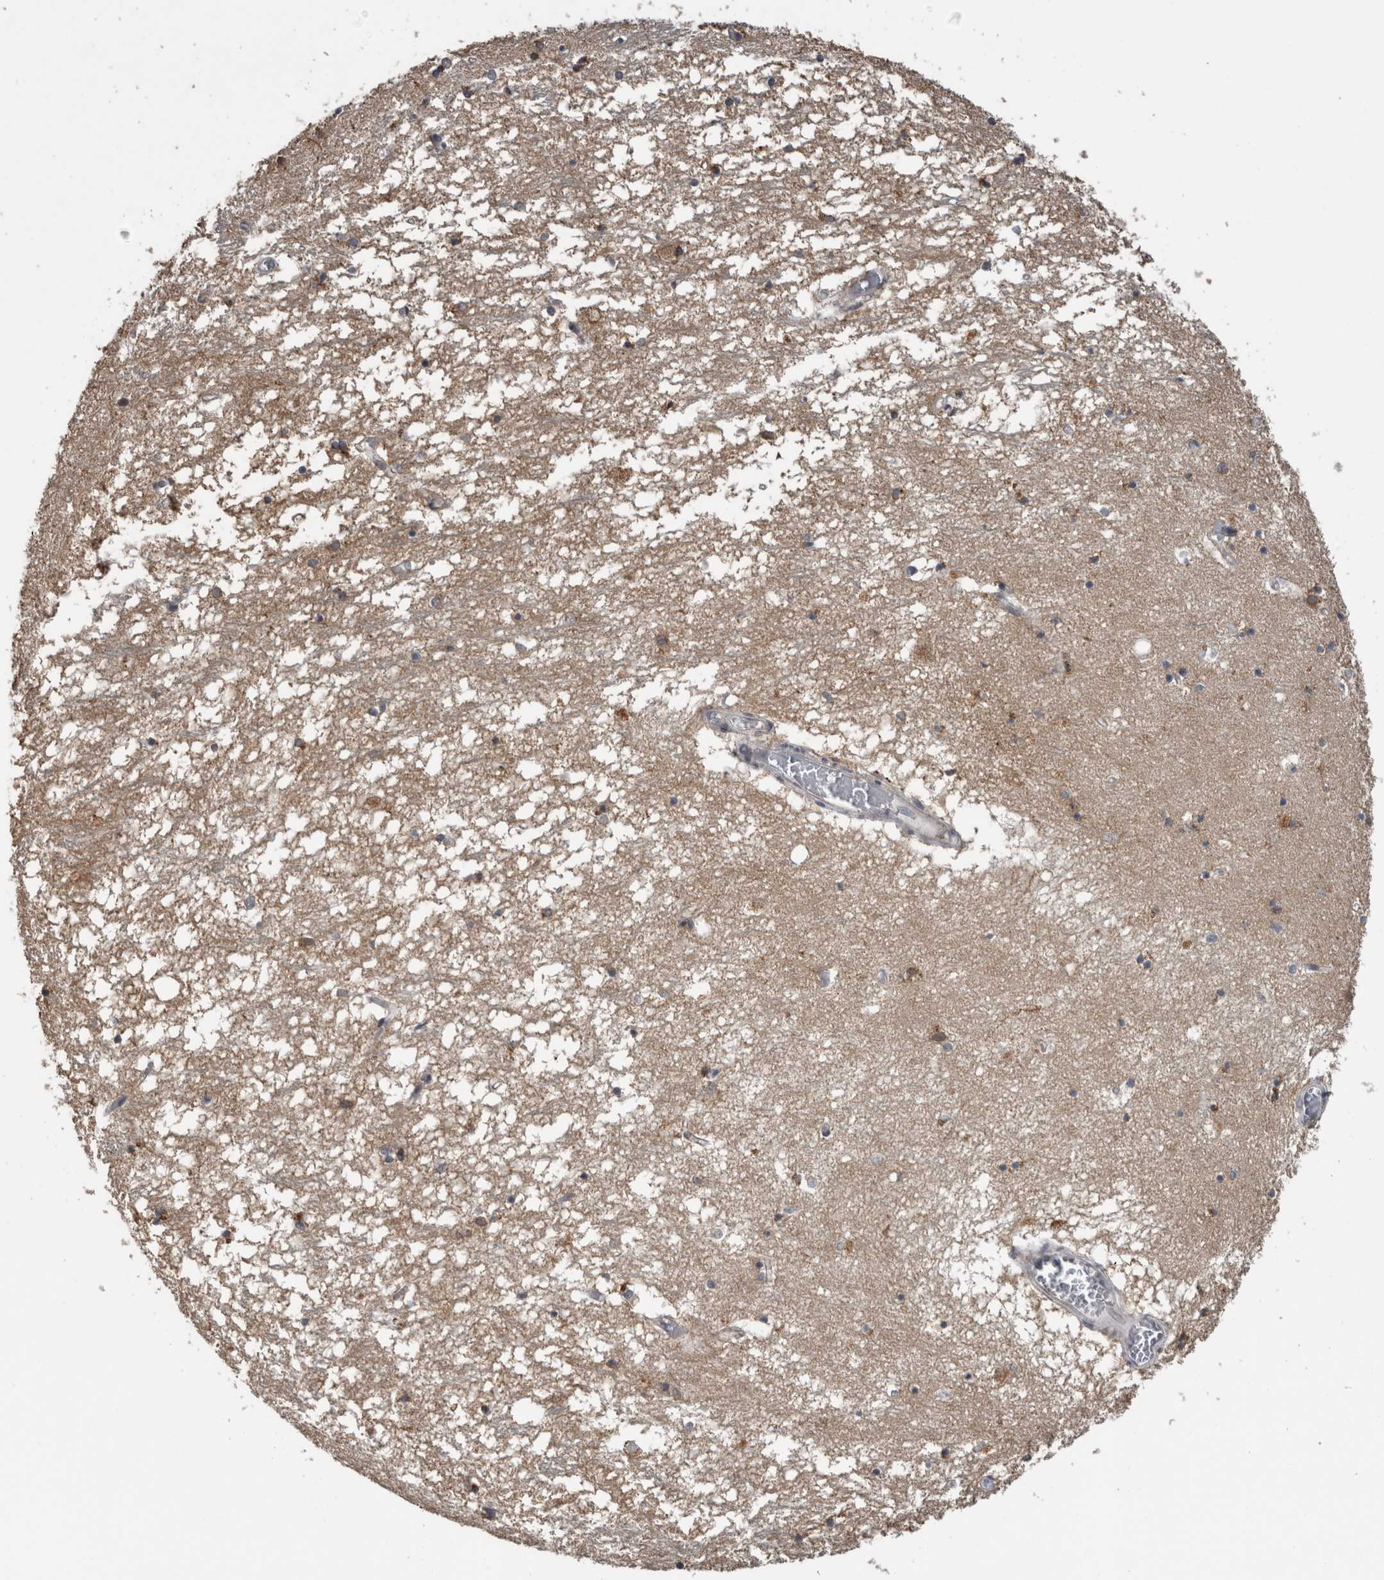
{"staining": {"intensity": "weak", "quantity": "<25%", "location": "cytoplasmic/membranous"}, "tissue": "hippocampus", "cell_type": "Glial cells", "image_type": "normal", "snomed": [{"axis": "morphology", "description": "Normal tissue, NOS"}, {"axis": "topography", "description": "Hippocampus"}], "caption": "Photomicrograph shows no protein staining in glial cells of unremarkable hippocampus. Brightfield microscopy of IHC stained with DAB (brown) and hematoxylin (blue), captured at high magnification.", "gene": "OR2K2", "patient": {"sex": "male", "age": 70}}